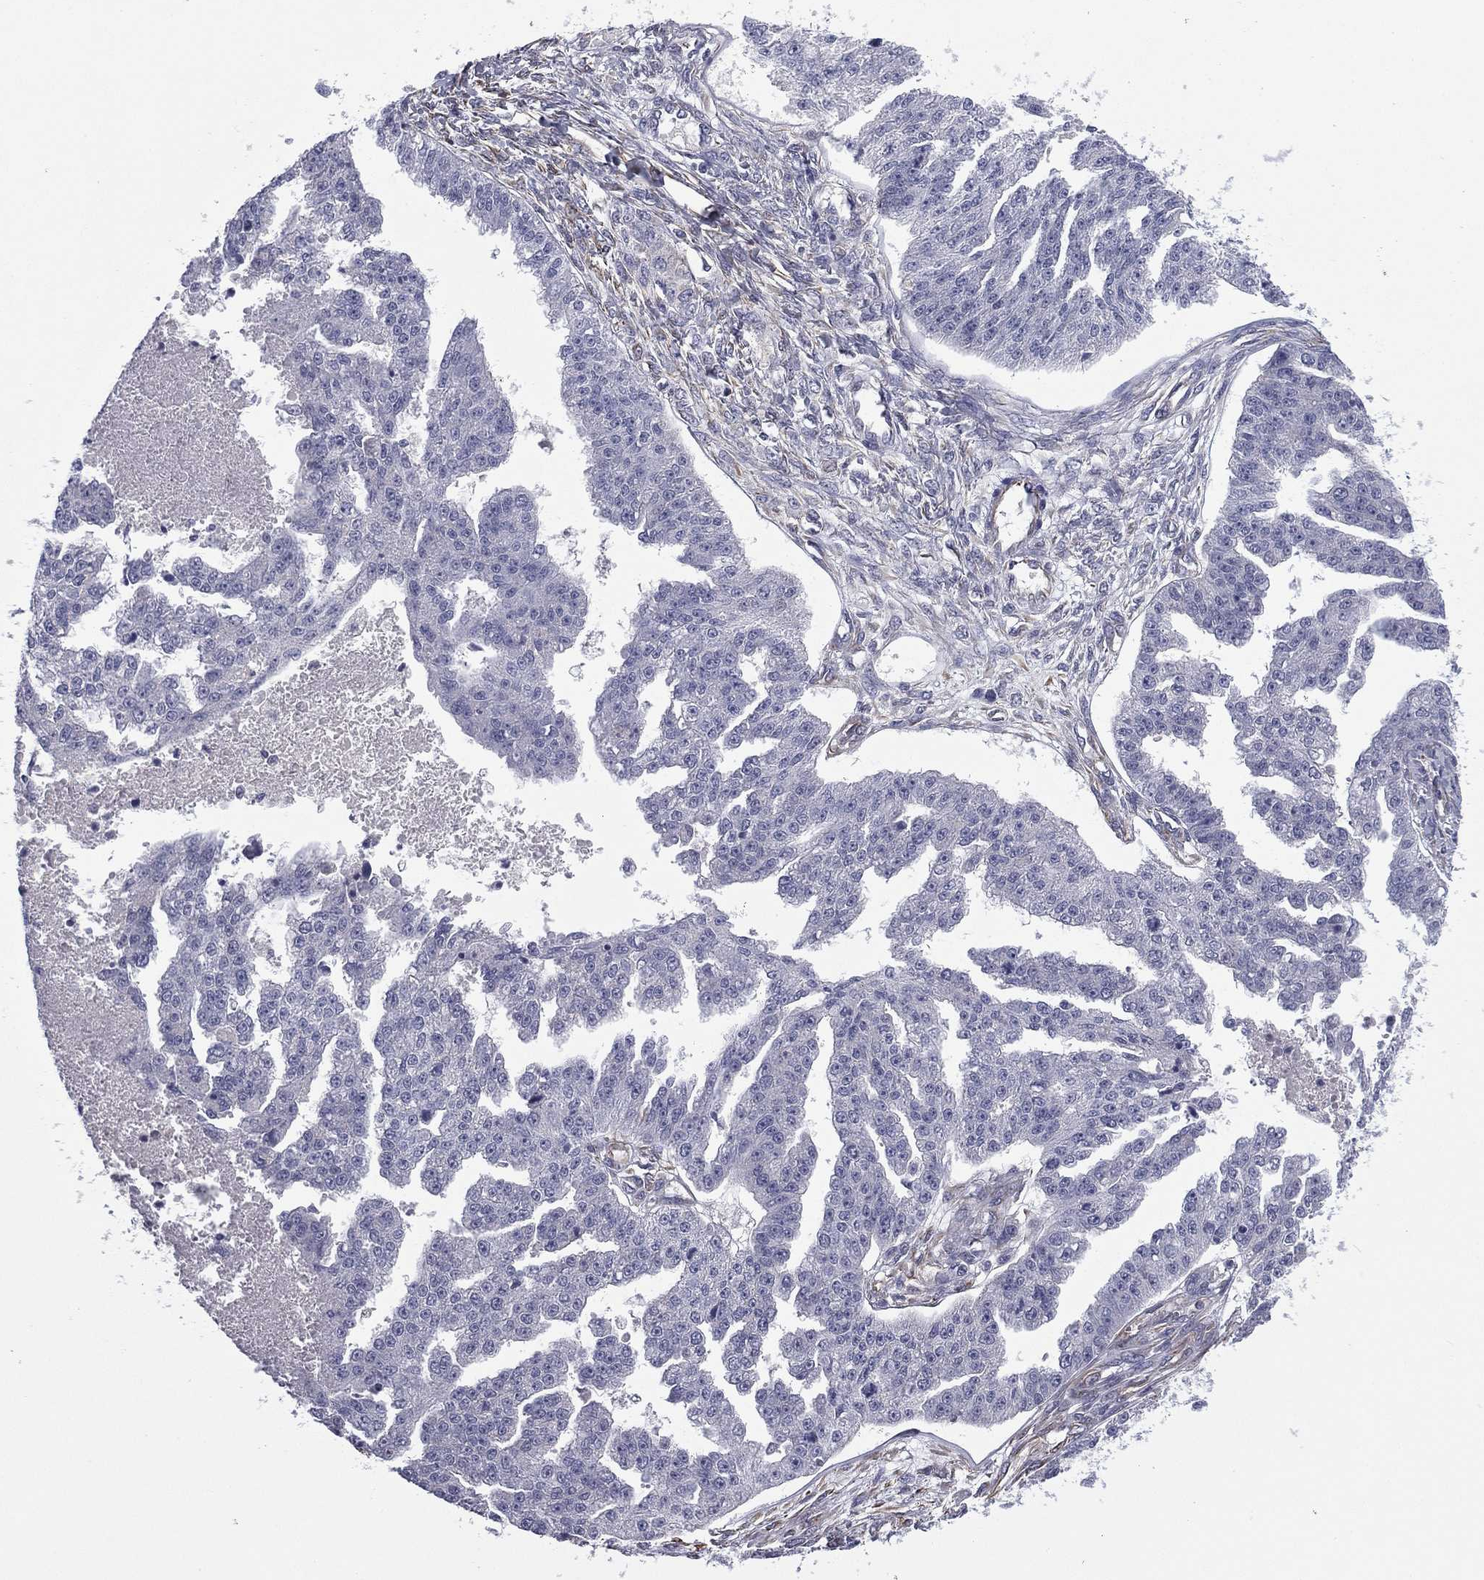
{"staining": {"intensity": "negative", "quantity": "none", "location": "none"}, "tissue": "ovarian cancer", "cell_type": "Tumor cells", "image_type": "cancer", "snomed": [{"axis": "morphology", "description": "Cystadenocarcinoma, serous, NOS"}, {"axis": "topography", "description": "Ovary"}], "caption": "This is an immunohistochemistry photomicrograph of serous cystadenocarcinoma (ovarian). There is no staining in tumor cells.", "gene": "SCUBE1", "patient": {"sex": "female", "age": 58}}